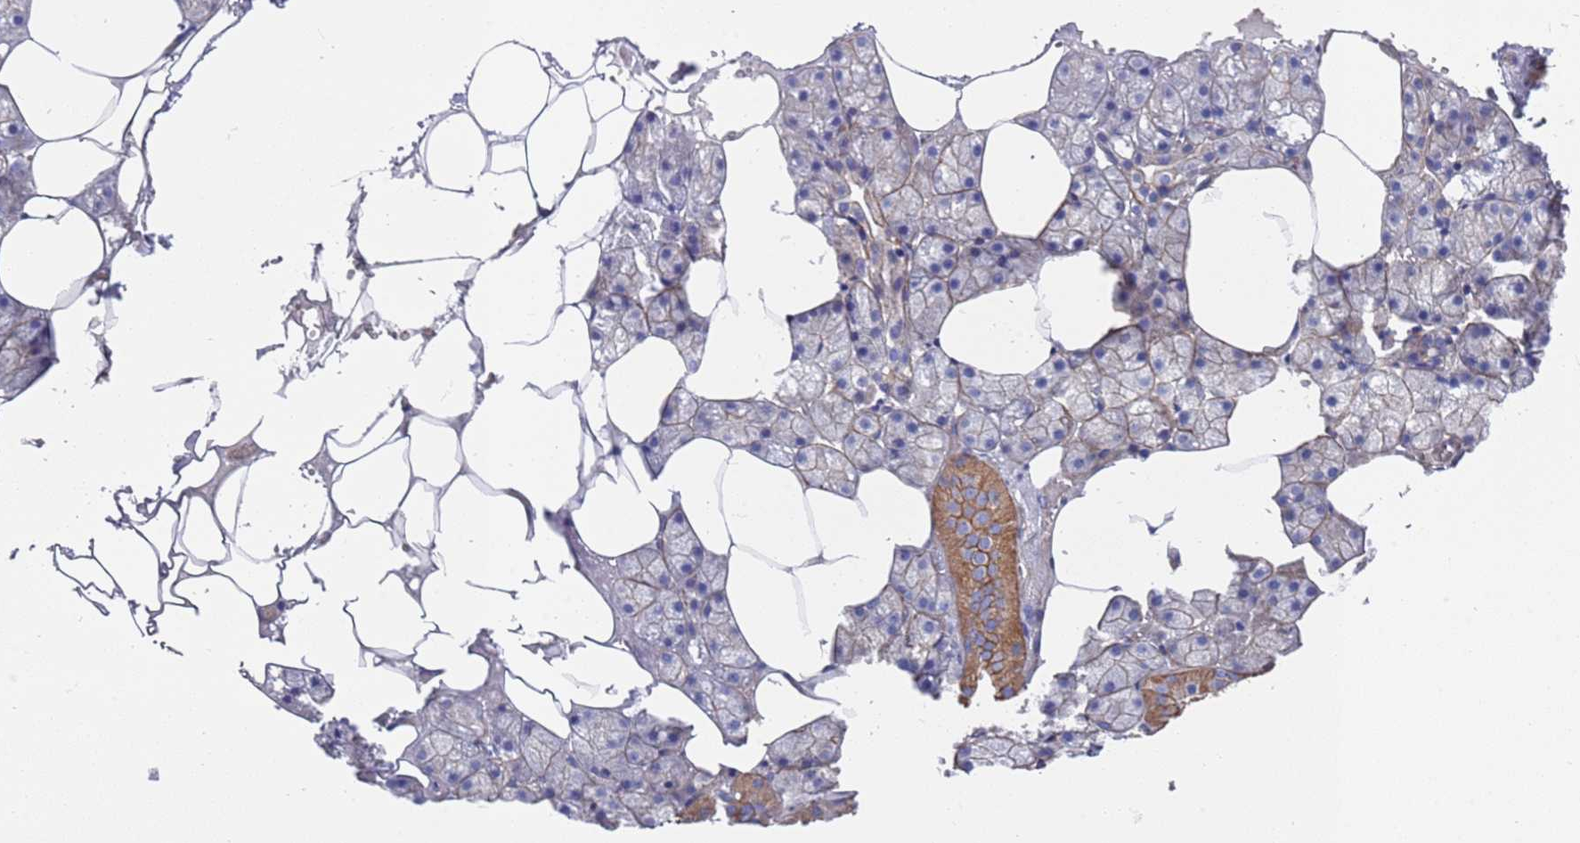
{"staining": {"intensity": "moderate", "quantity": "<25%", "location": "cytoplasmic/membranous"}, "tissue": "salivary gland", "cell_type": "Glandular cells", "image_type": "normal", "snomed": [{"axis": "morphology", "description": "Normal tissue, NOS"}, {"axis": "topography", "description": "Salivary gland"}], "caption": "Brown immunohistochemical staining in benign salivary gland demonstrates moderate cytoplasmic/membranous expression in approximately <25% of glandular cells.", "gene": "JAKMIP2", "patient": {"sex": "male", "age": 62}}